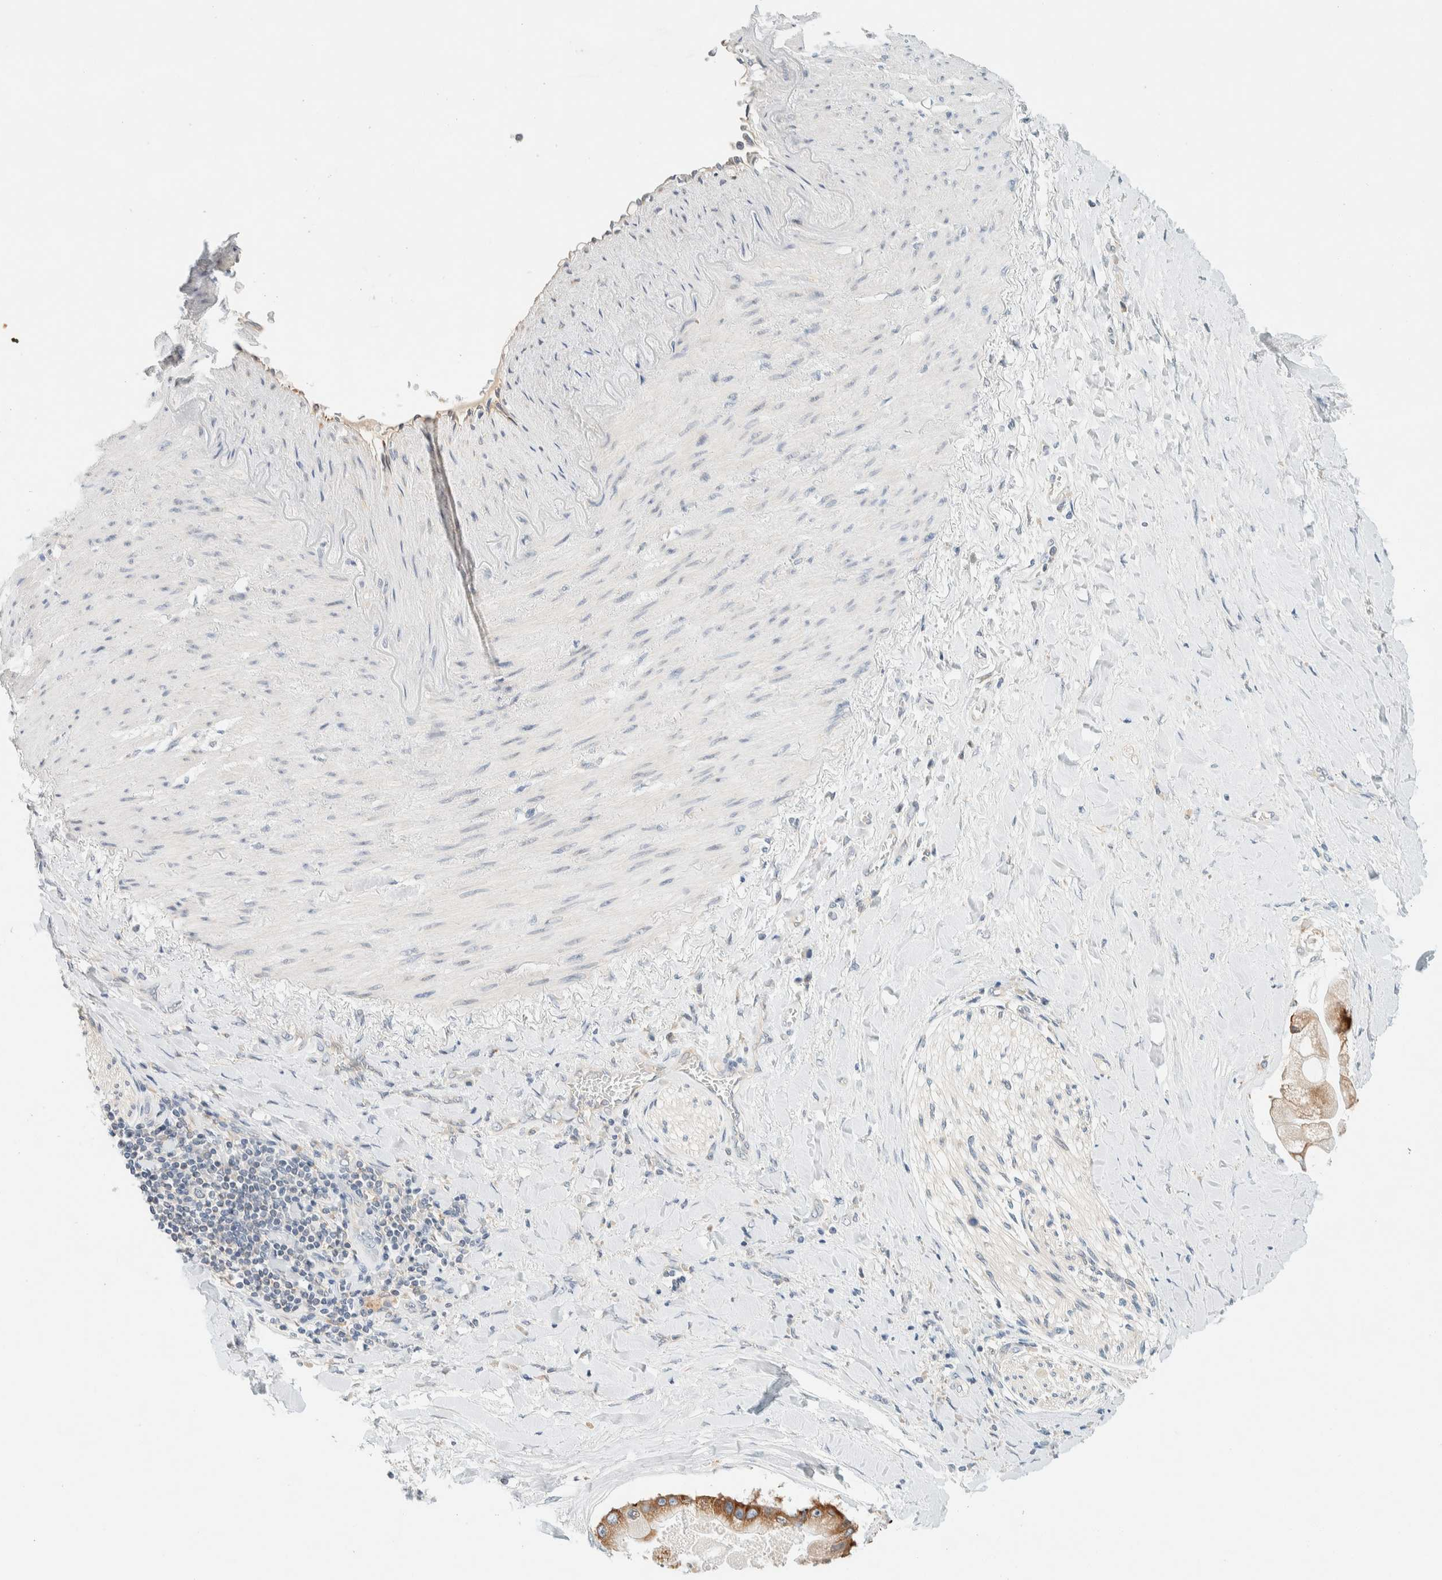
{"staining": {"intensity": "strong", "quantity": ">75%", "location": "cytoplasmic/membranous"}, "tissue": "liver cancer", "cell_type": "Tumor cells", "image_type": "cancer", "snomed": [{"axis": "morphology", "description": "Cholangiocarcinoma"}, {"axis": "topography", "description": "Liver"}], "caption": "This histopathology image displays liver cholangiocarcinoma stained with IHC to label a protein in brown. The cytoplasmic/membranous of tumor cells show strong positivity for the protein. Nuclei are counter-stained blue.", "gene": "SUMF2", "patient": {"sex": "male", "age": 50}}